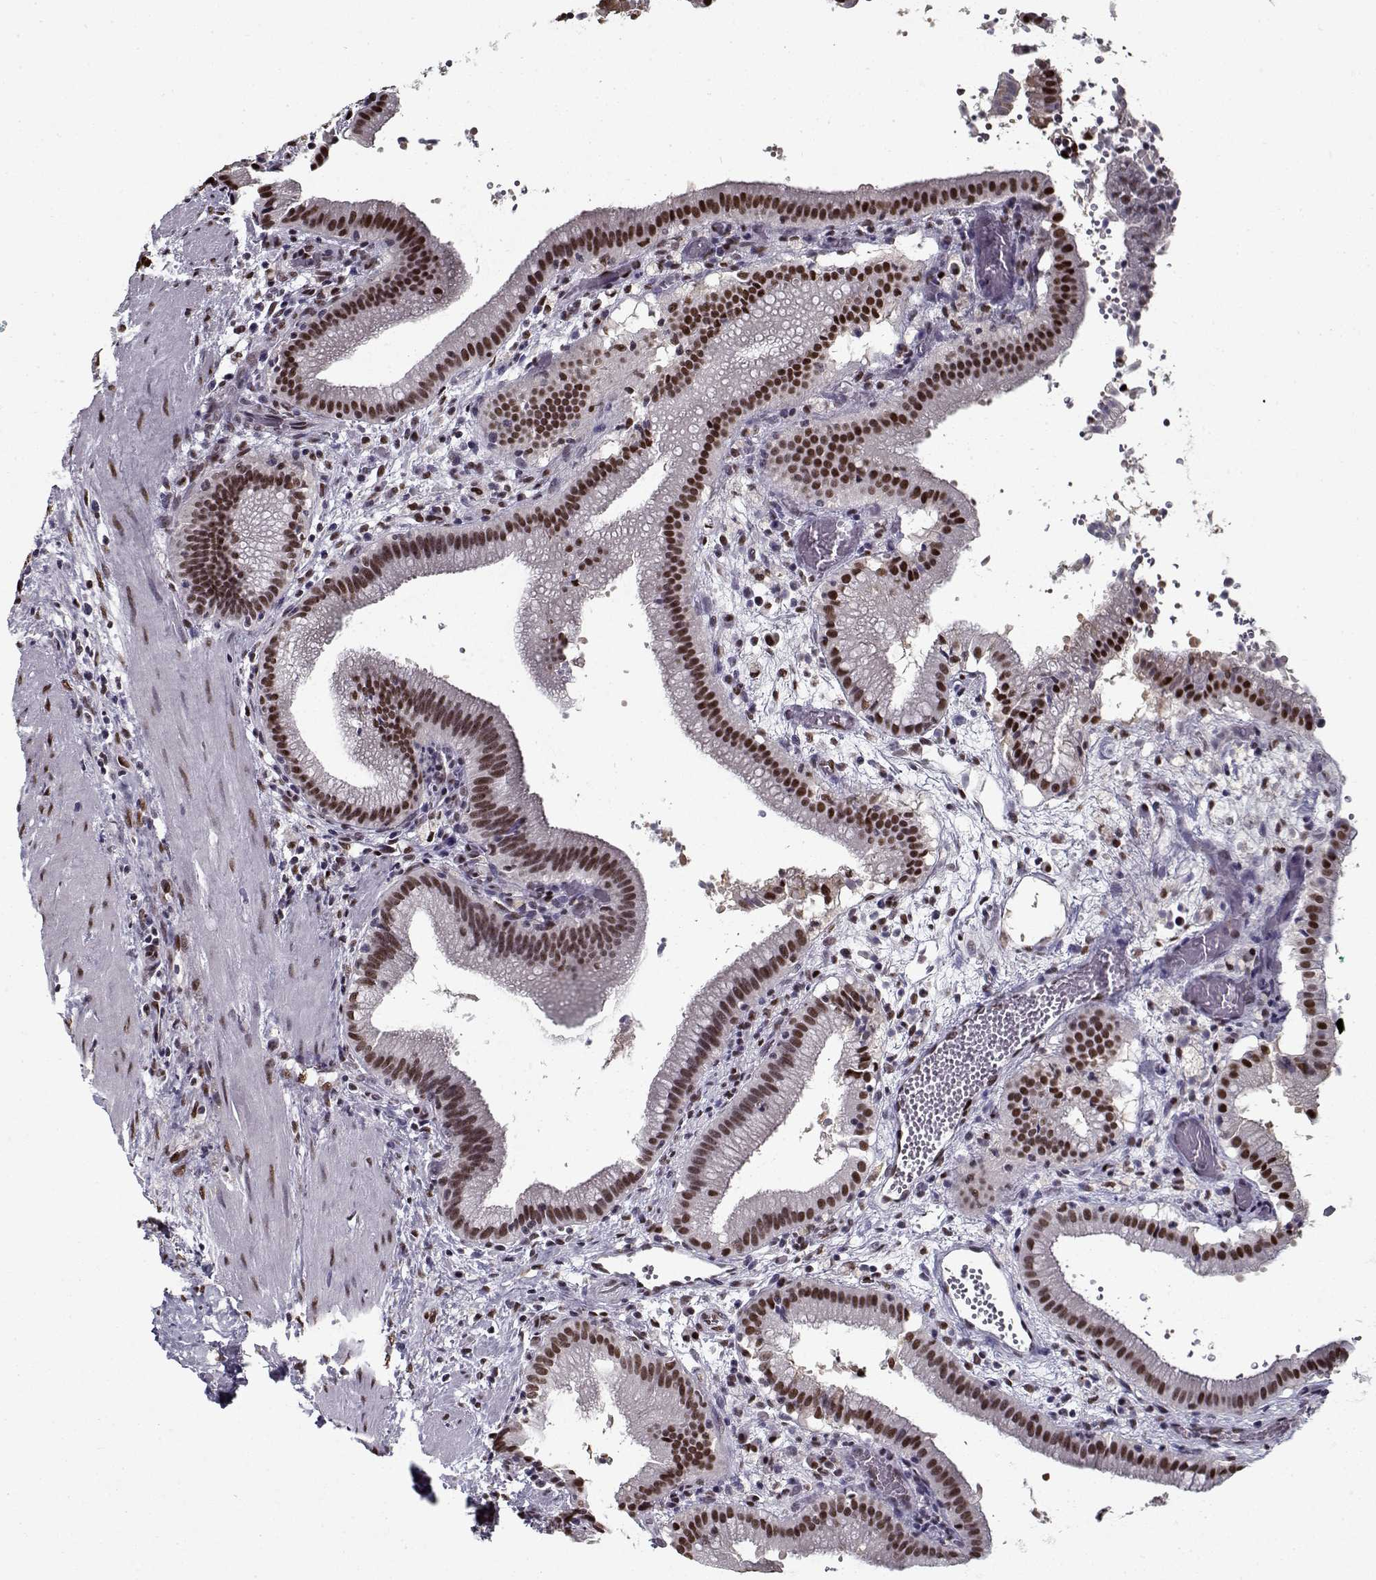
{"staining": {"intensity": "moderate", "quantity": ">75%", "location": "nuclear"}, "tissue": "gallbladder", "cell_type": "Glandular cells", "image_type": "normal", "snomed": [{"axis": "morphology", "description": "Normal tissue, NOS"}, {"axis": "topography", "description": "Gallbladder"}], "caption": "A medium amount of moderate nuclear expression is appreciated in about >75% of glandular cells in unremarkable gallbladder.", "gene": "PRMT1", "patient": {"sex": "male", "age": 42}}